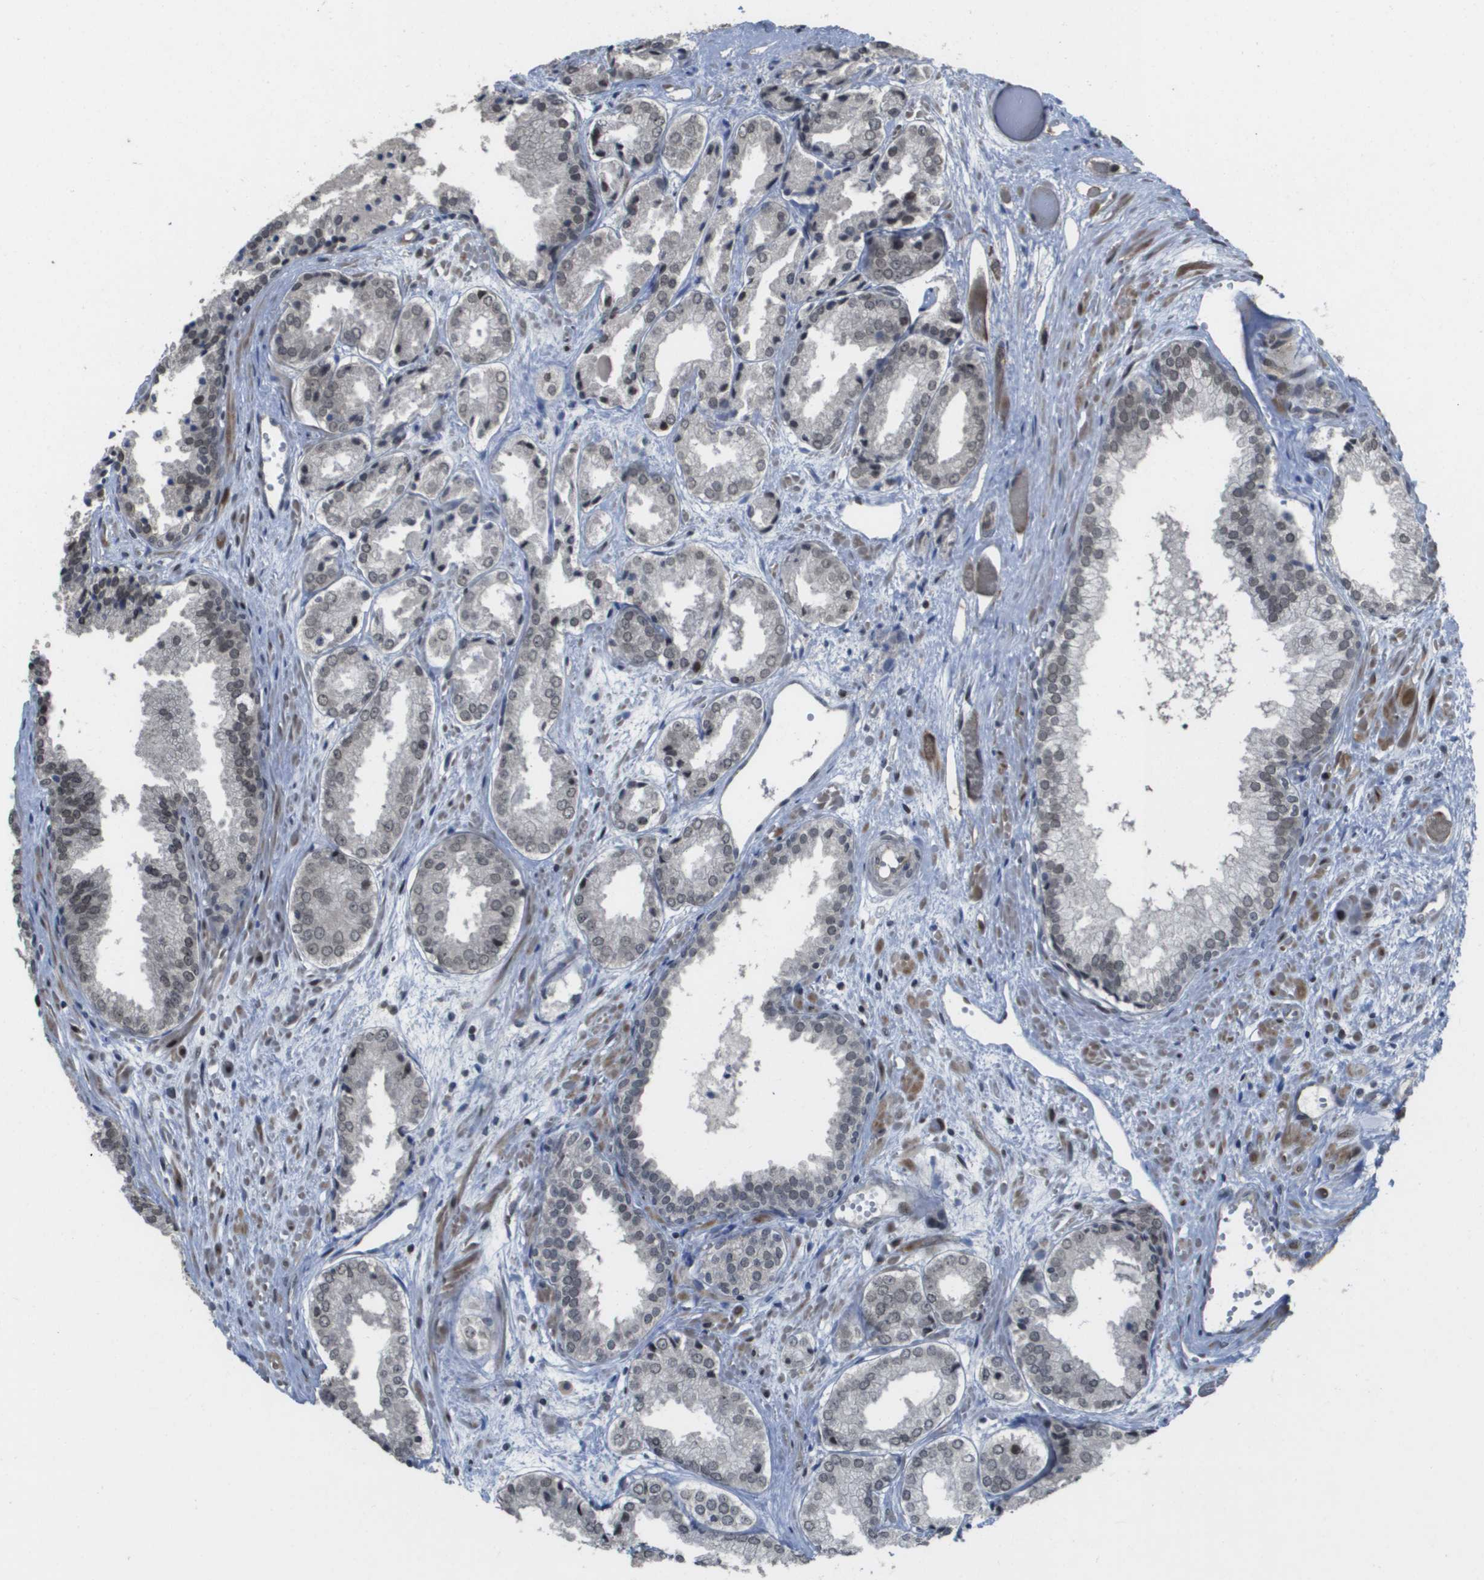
{"staining": {"intensity": "weak", "quantity": "25%-75%", "location": "nuclear"}, "tissue": "prostate cancer", "cell_type": "Tumor cells", "image_type": "cancer", "snomed": [{"axis": "morphology", "description": "Adenocarcinoma, Low grade"}, {"axis": "topography", "description": "Prostate"}], "caption": "A brown stain labels weak nuclear staining of a protein in low-grade adenocarcinoma (prostate) tumor cells.", "gene": "KAT5", "patient": {"sex": "male", "age": 57}}